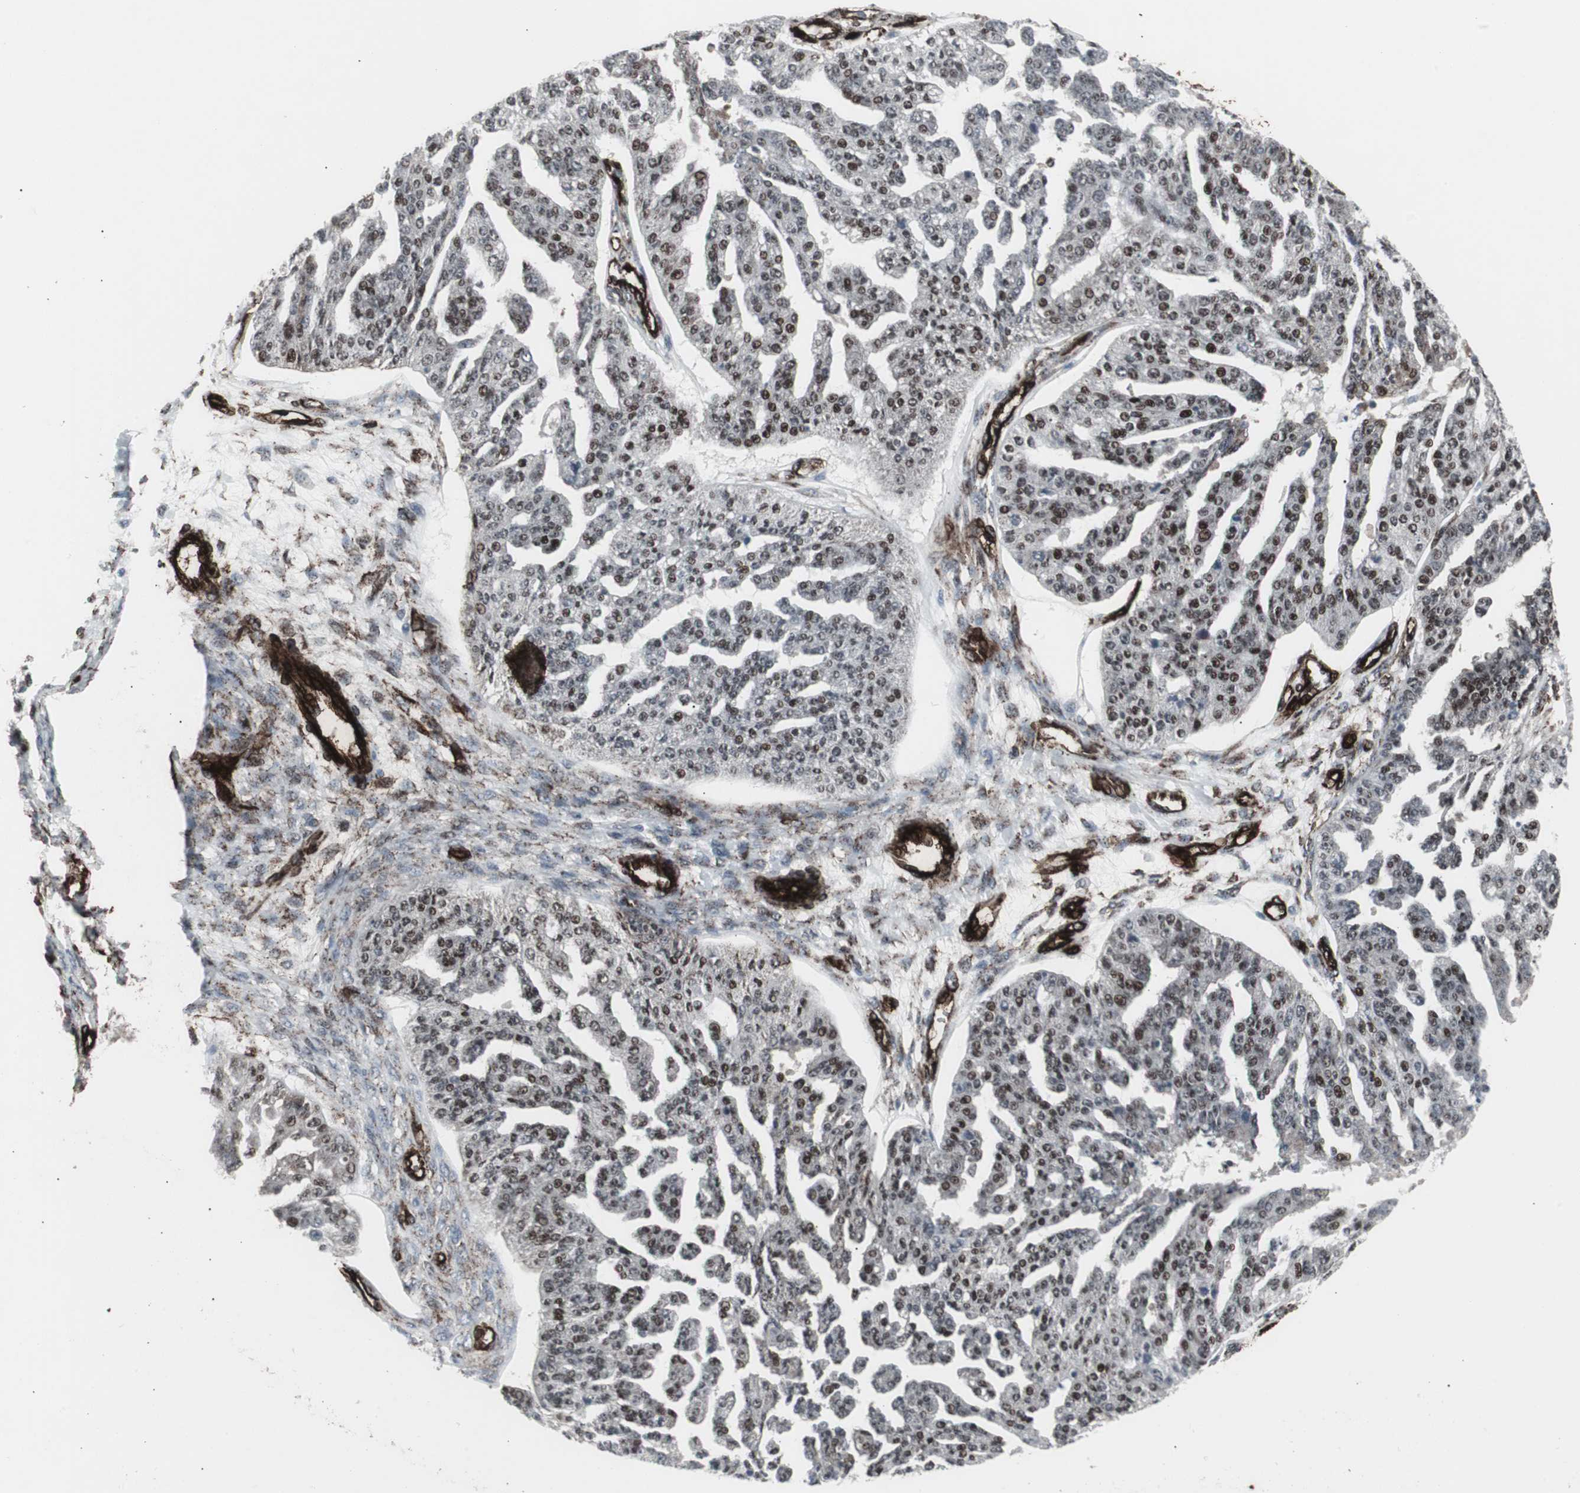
{"staining": {"intensity": "moderate", "quantity": ">75%", "location": "nuclear"}, "tissue": "ovarian cancer", "cell_type": "Tumor cells", "image_type": "cancer", "snomed": [{"axis": "morphology", "description": "Cystadenocarcinoma, serous, NOS"}, {"axis": "topography", "description": "Ovary"}], "caption": "A brown stain highlights moderate nuclear expression of a protein in ovarian cancer tumor cells.", "gene": "PDGFA", "patient": {"sex": "female", "age": 58}}